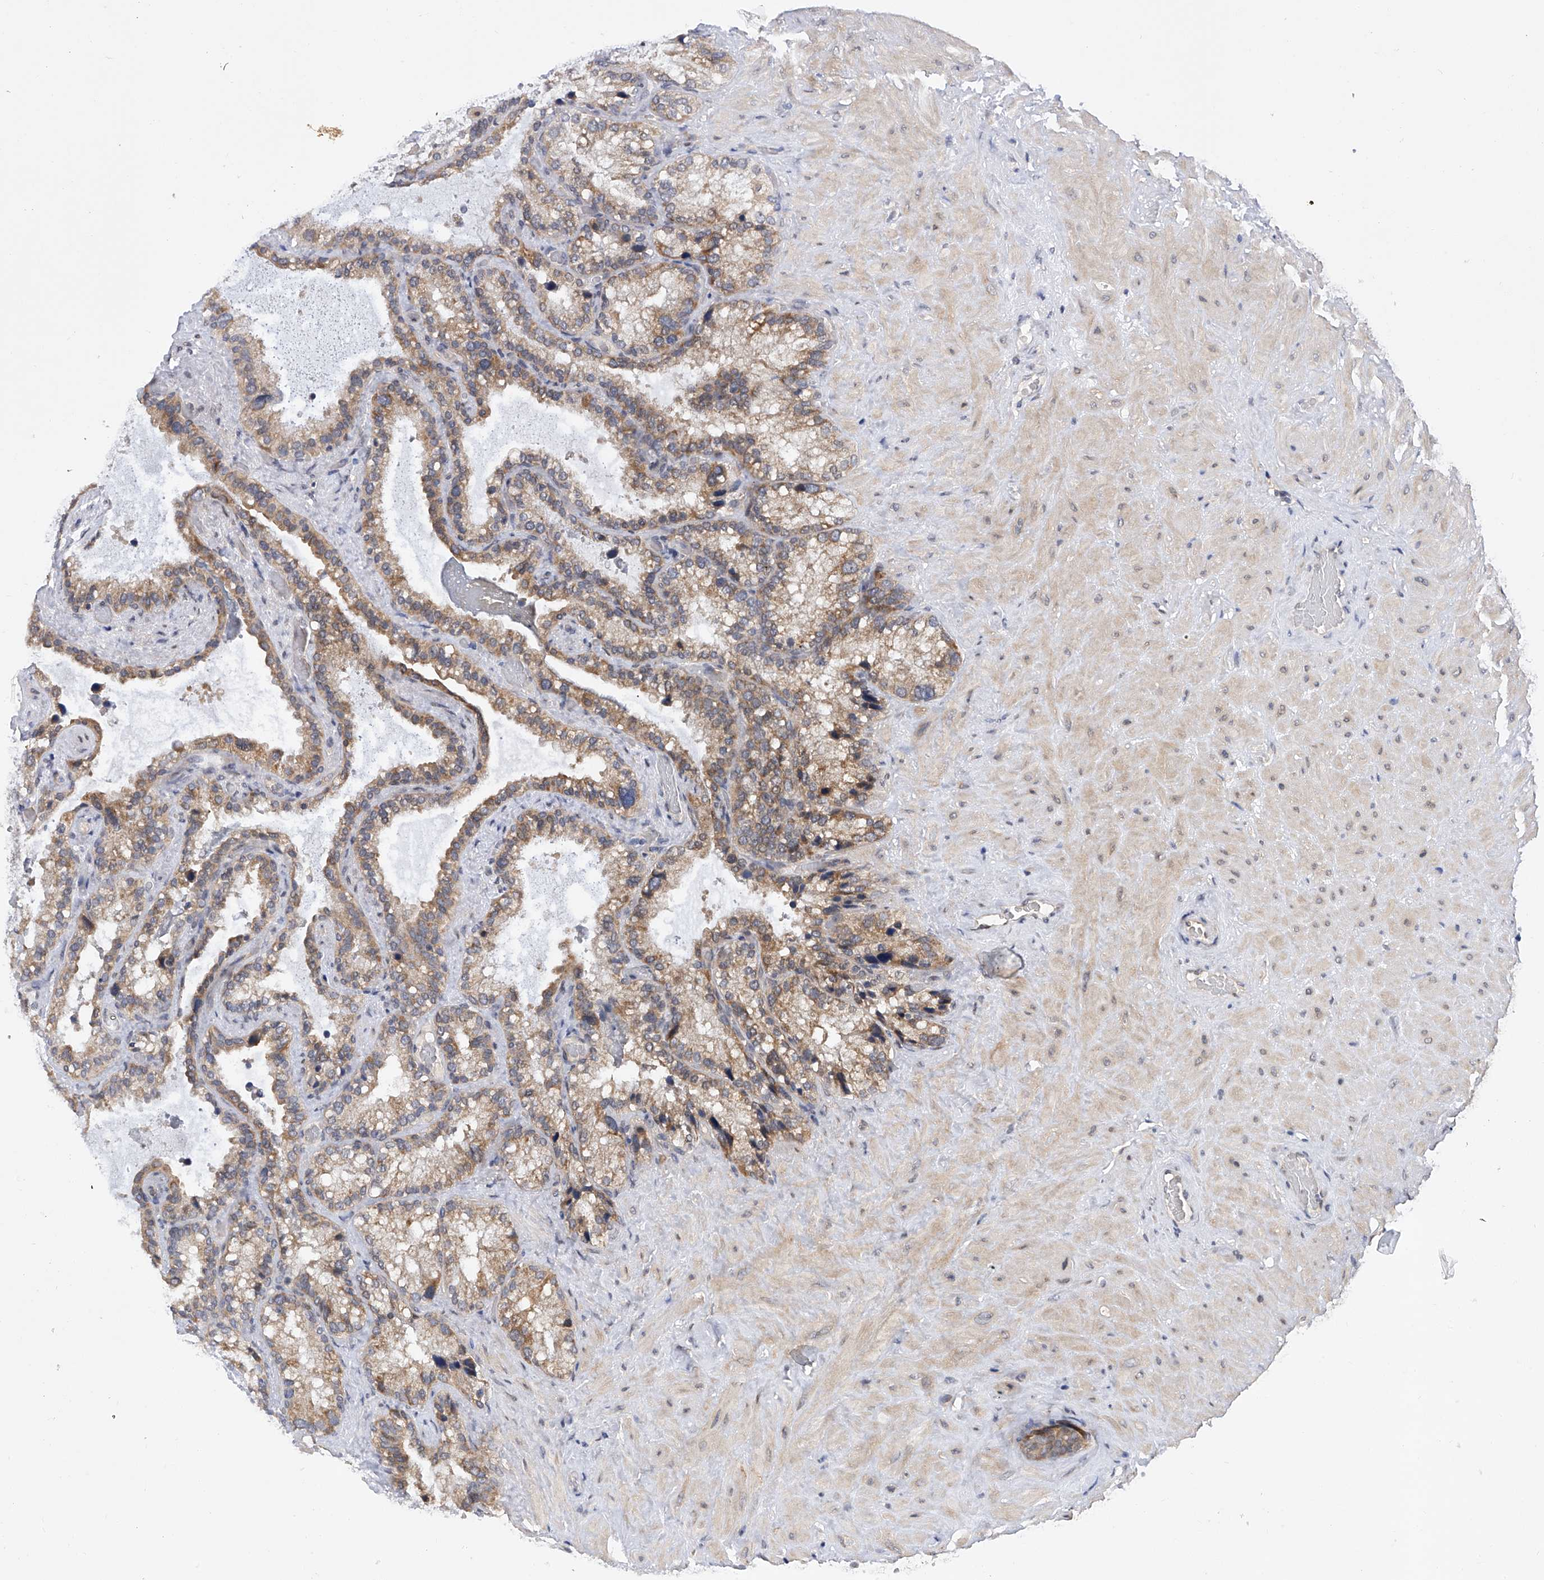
{"staining": {"intensity": "moderate", "quantity": ">75%", "location": "cytoplasmic/membranous"}, "tissue": "seminal vesicle", "cell_type": "Glandular cells", "image_type": "normal", "snomed": [{"axis": "morphology", "description": "Normal tissue, NOS"}, {"axis": "topography", "description": "Prostate"}, {"axis": "topography", "description": "Seminal veicle"}], "caption": "The photomicrograph exhibits staining of unremarkable seminal vesicle, revealing moderate cytoplasmic/membranous protein positivity (brown color) within glandular cells. Using DAB (brown) and hematoxylin (blue) stains, captured at high magnification using brightfield microscopy.", "gene": "USP45", "patient": {"sex": "male", "age": 68}}